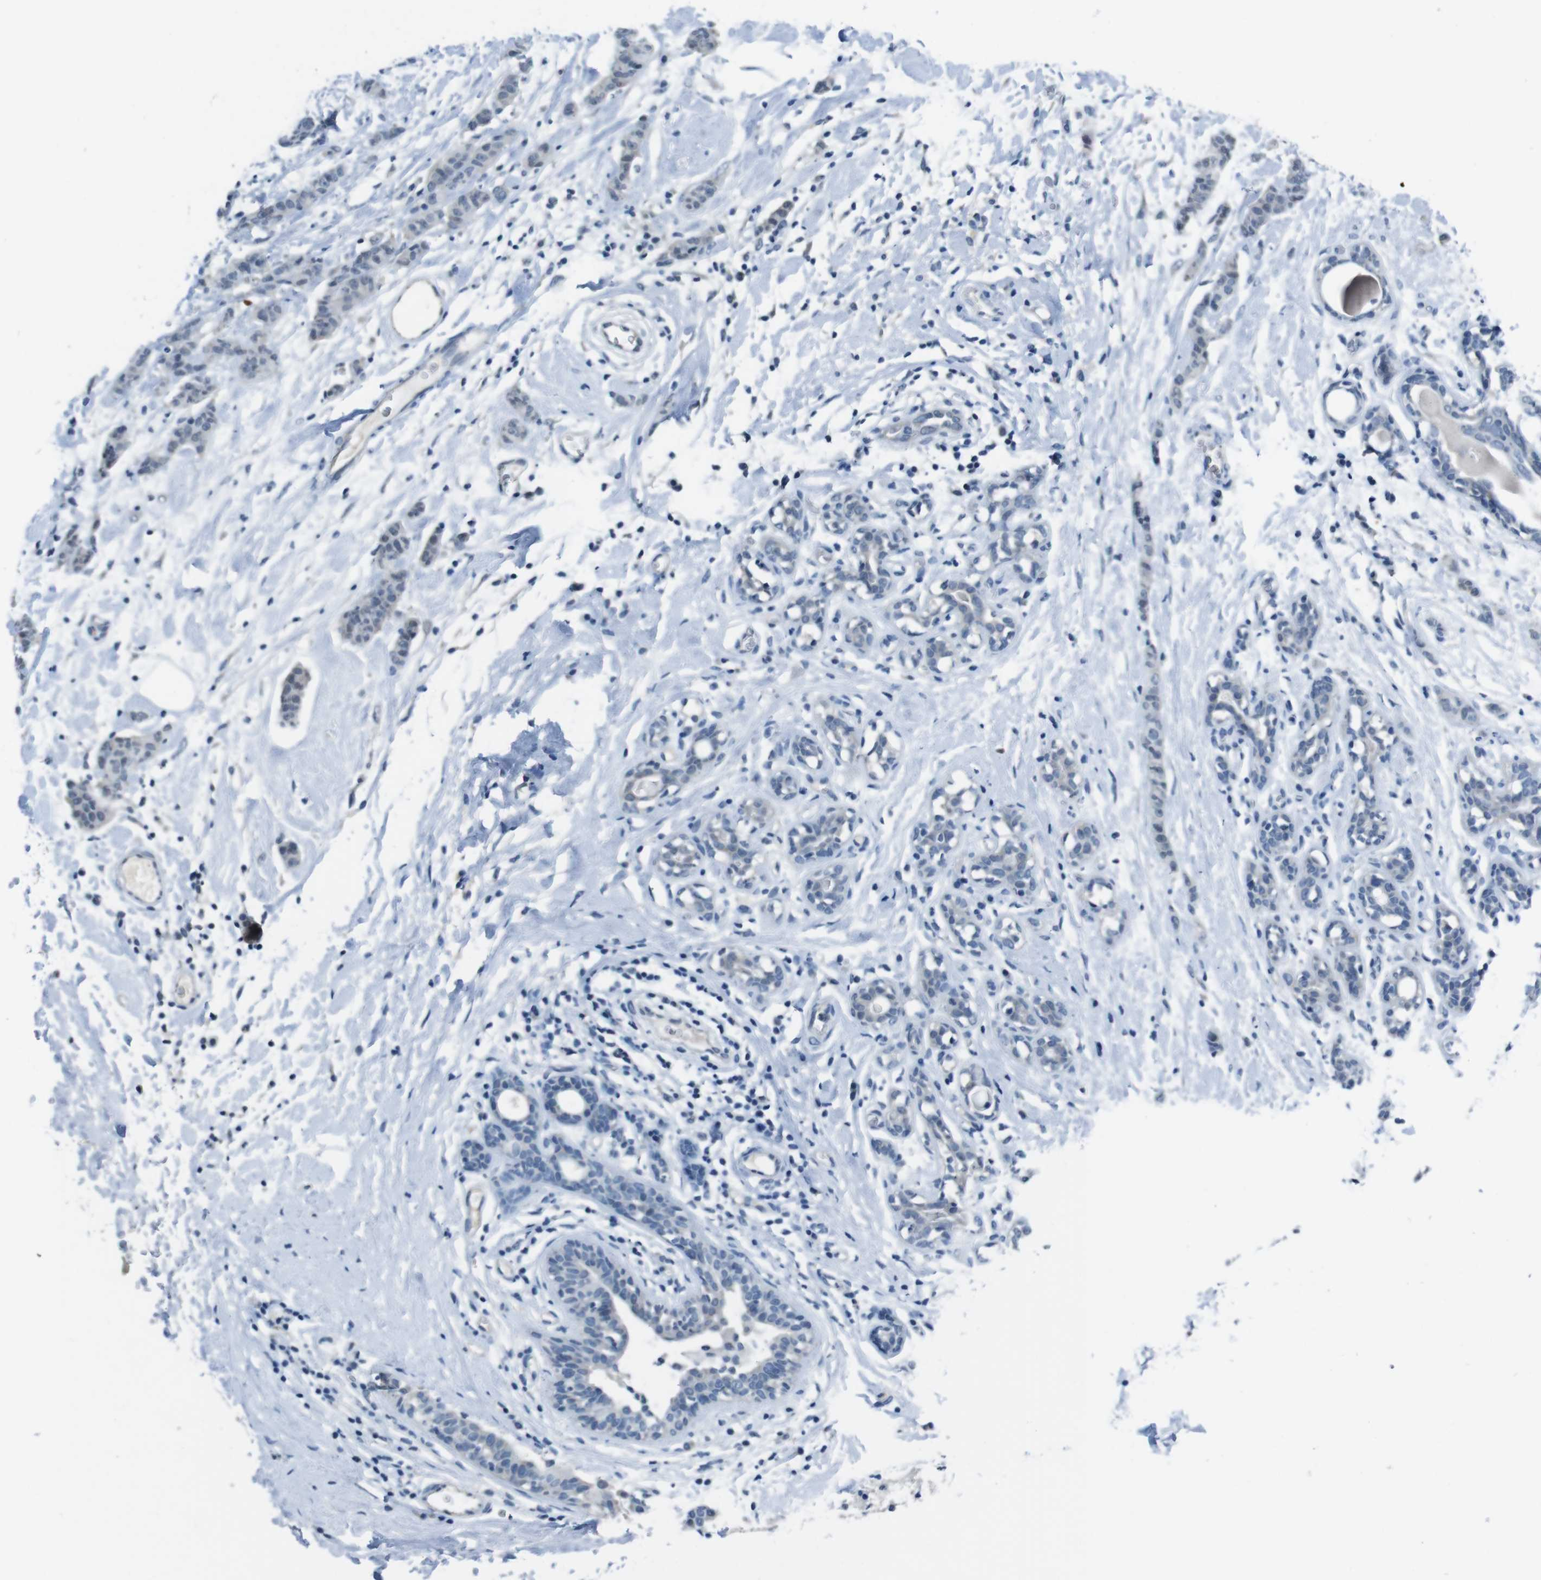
{"staining": {"intensity": "negative", "quantity": "none", "location": "none"}, "tissue": "breast cancer", "cell_type": "Tumor cells", "image_type": "cancer", "snomed": [{"axis": "morphology", "description": "Normal tissue, NOS"}, {"axis": "morphology", "description": "Duct carcinoma"}, {"axis": "topography", "description": "Breast"}], "caption": "Immunohistochemical staining of human breast infiltrating ductal carcinoma reveals no significant positivity in tumor cells.", "gene": "CDHR2", "patient": {"sex": "female", "age": 40}}